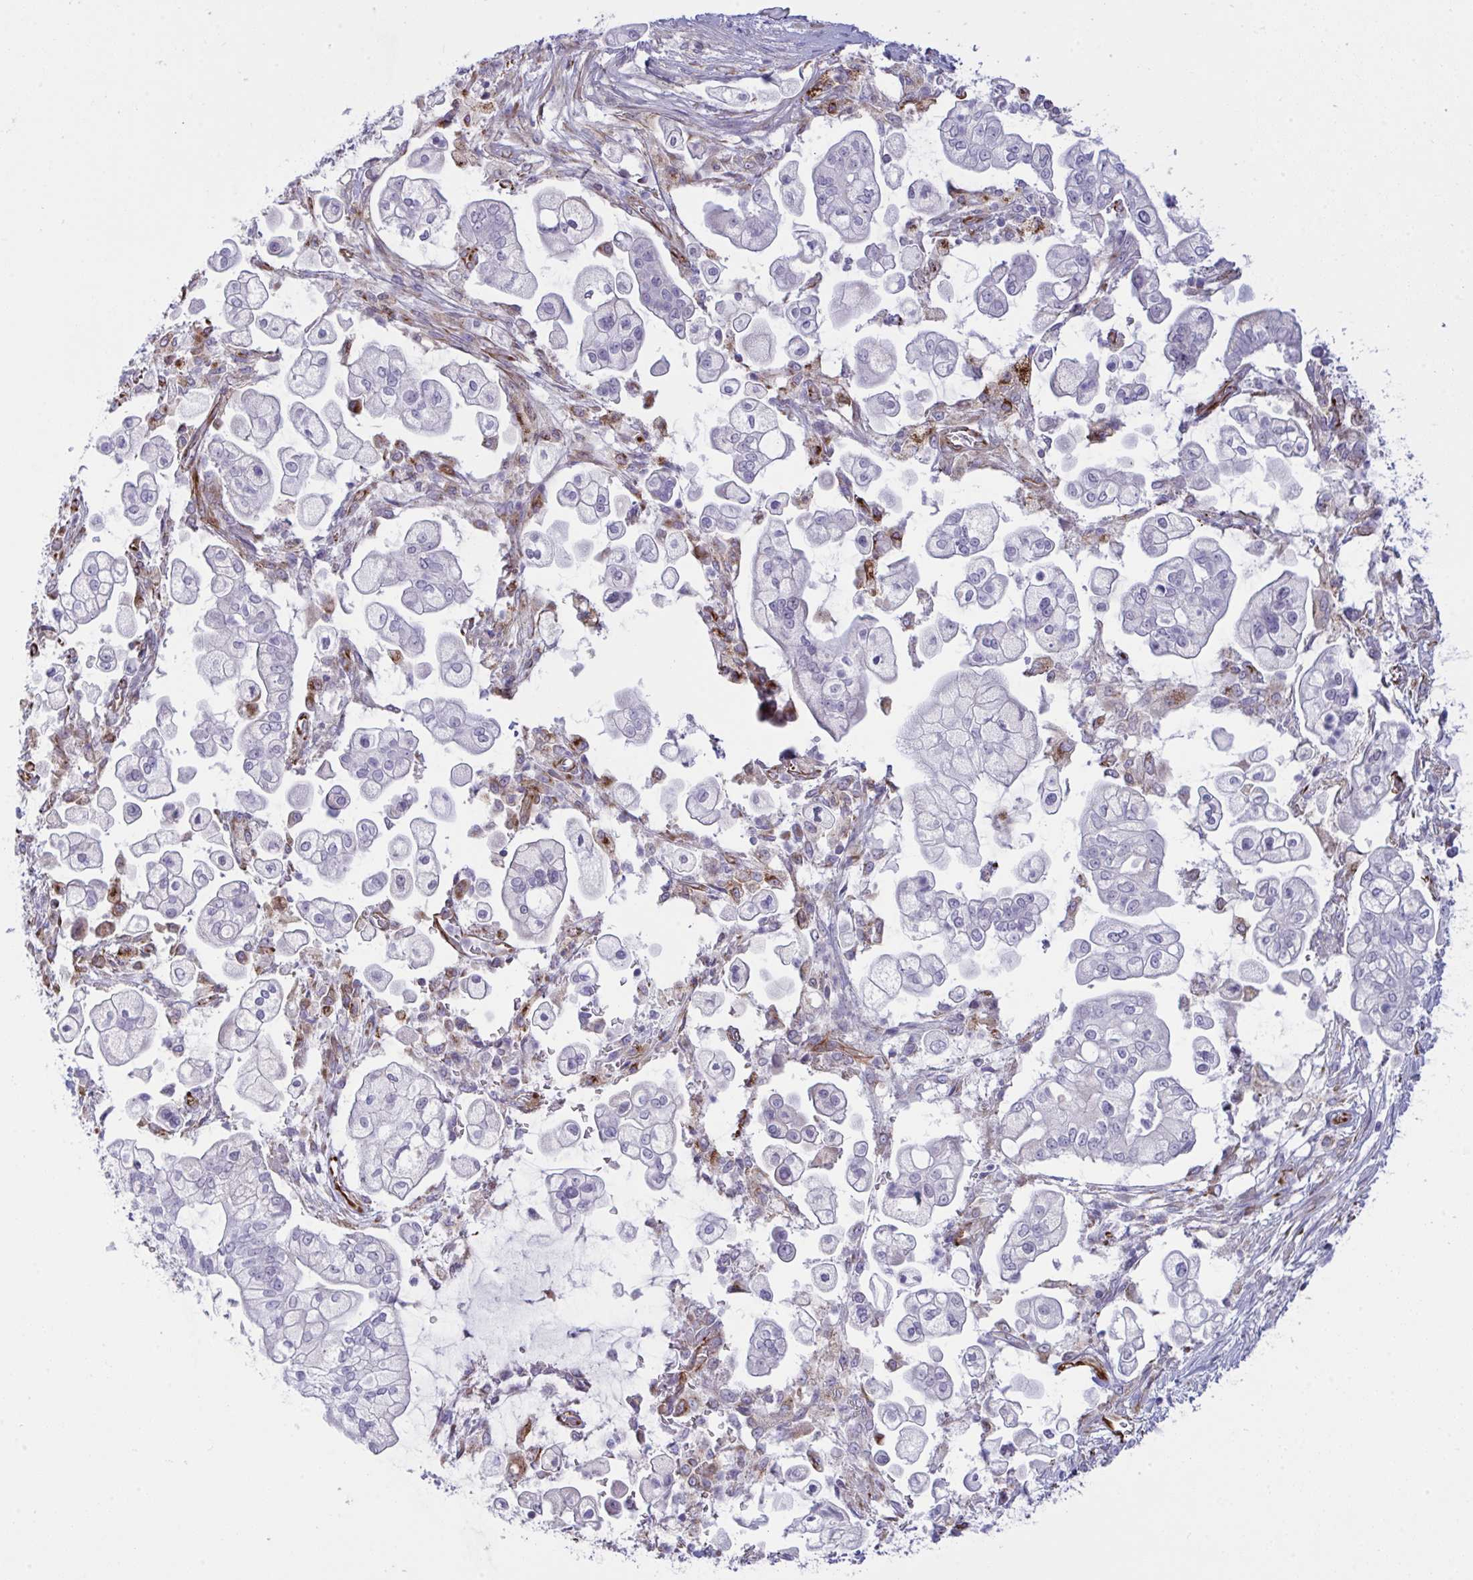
{"staining": {"intensity": "negative", "quantity": "none", "location": "none"}, "tissue": "pancreatic cancer", "cell_type": "Tumor cells", "image_type": "cancer", "snomed": [{"axis": "morphology", "description": "Adenocarcinoma, NOS"}, {"axis": "topography", "description": "Pancreas"}], "caption": "Tumor cells are negative for brown protein staining in pancreatic adenocarcinoma.", "gene": "DCBLD1", "patient": {"sex": "female", "age": 69}}